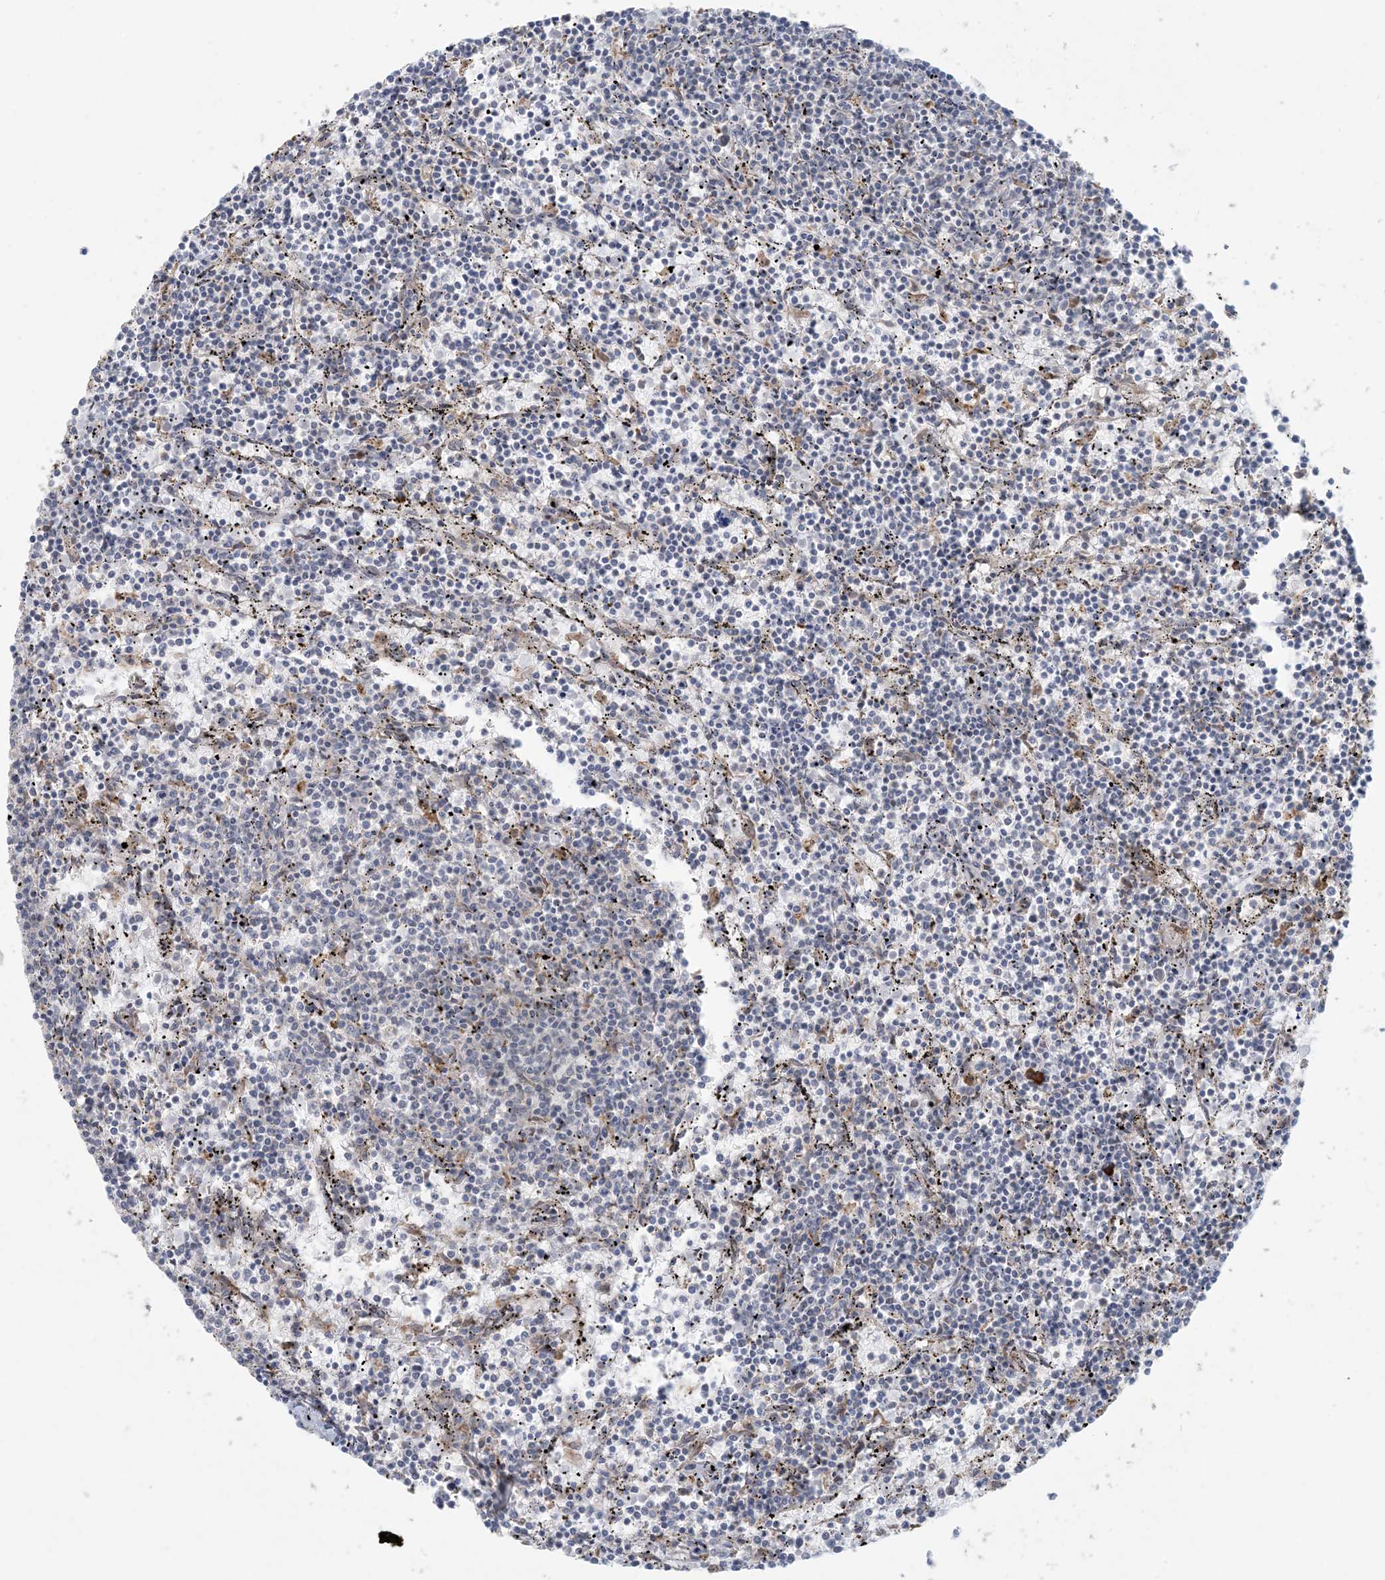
{"staining": {"intensity": "negative", "quantity": "none", "location": "none"}, "tissue": "lymphoma", "cell_type": "Tumor cells", "image_type": "cancer", "snomed": [{"axis": "morphology", "description": "Malignant lymphoma, non-Hodgkin's type, Low grade"}, {"axis": "topography", "description": "Spleen"}], "caption": "Tumor cells are negative for protein expression in human malignant lymphoma, non-Hodgkin's type (low-grade). The staining is performed using DAB brown chromogen with nuclei counter-stained in using hematoxylin.", "gene": "HACL1", "patient": {"sex": "female", "age": 50}}